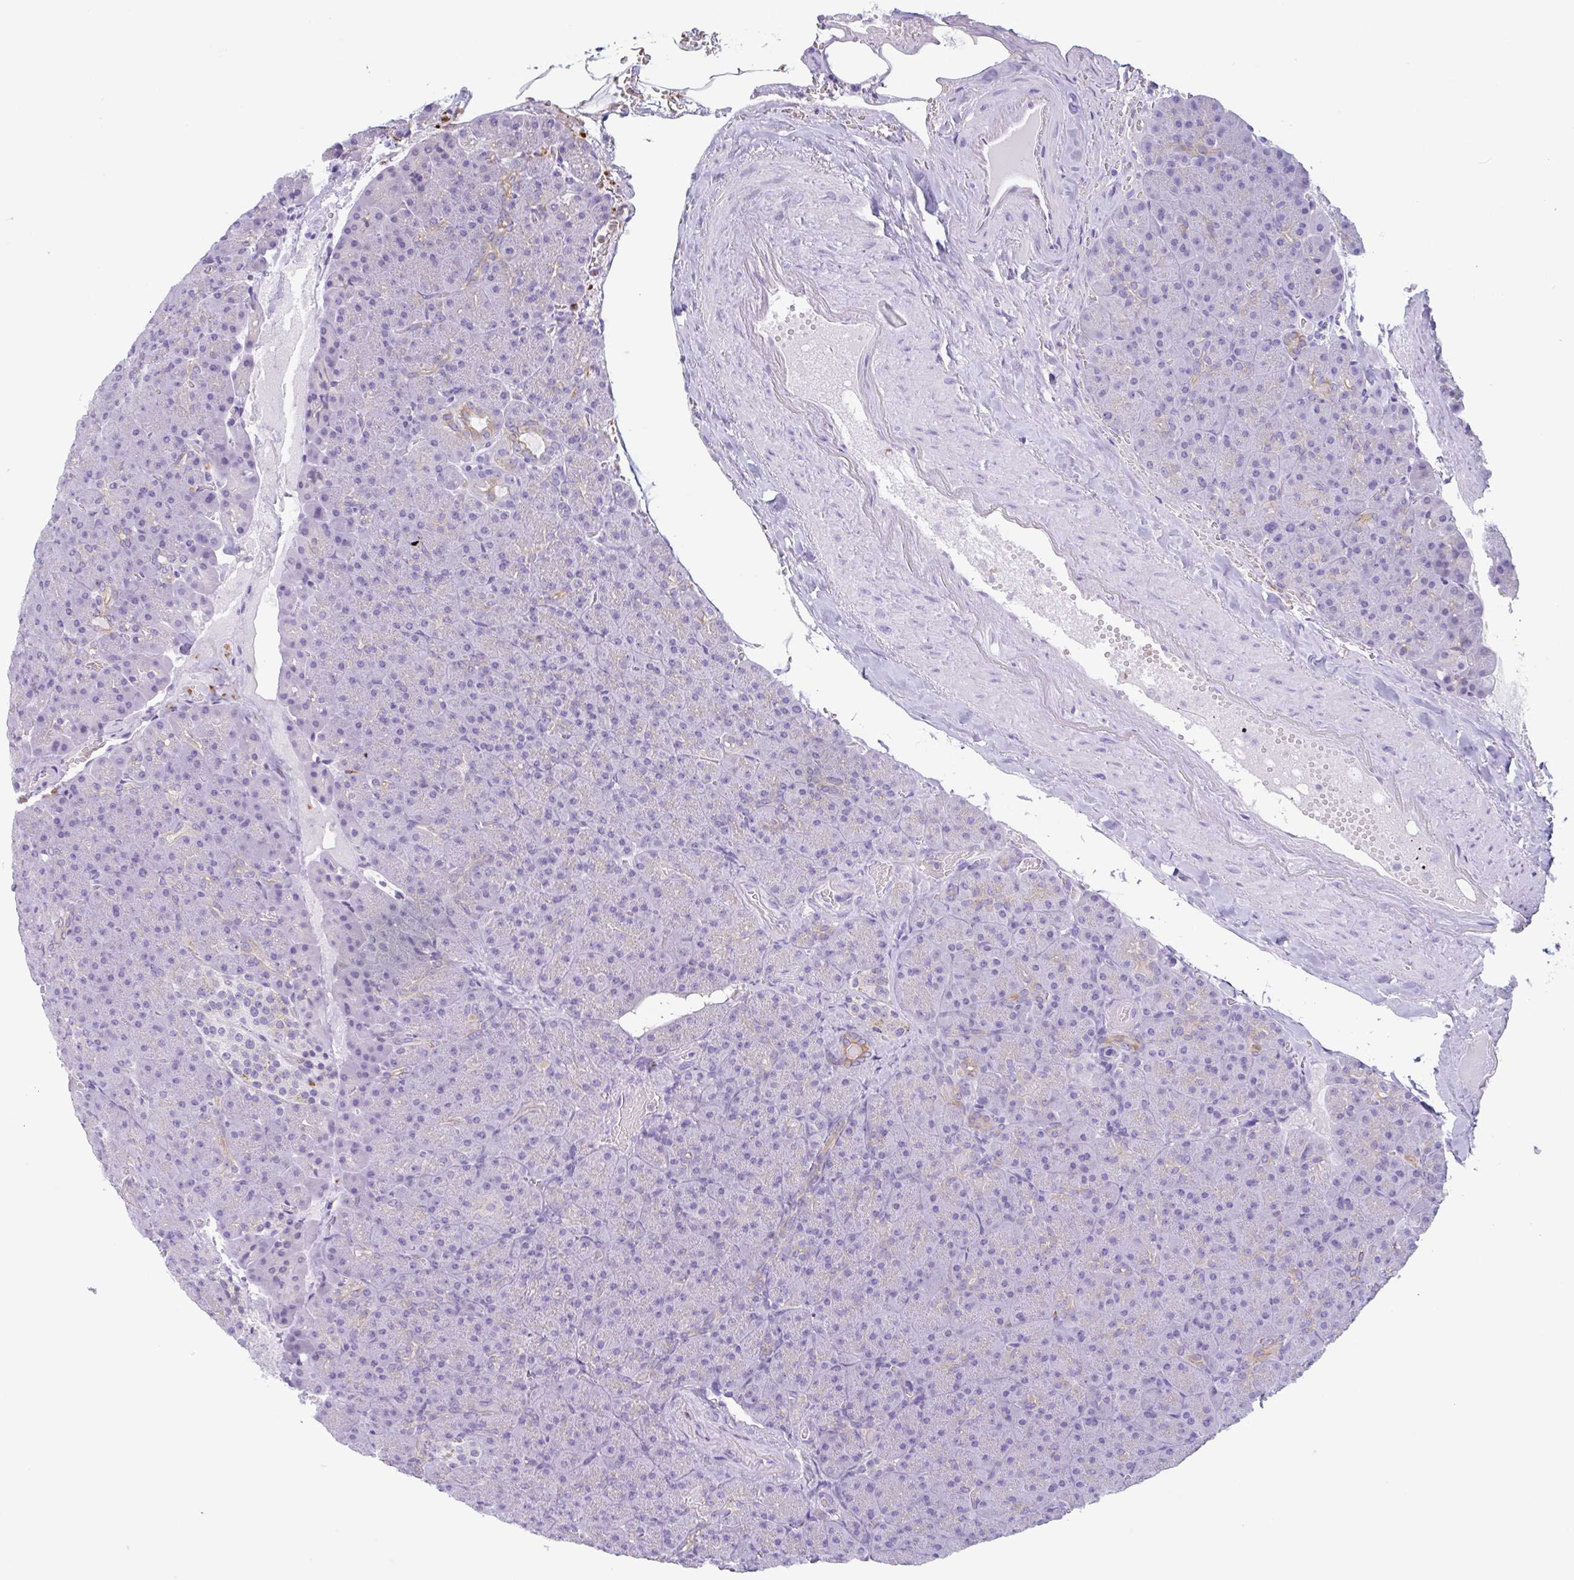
{"staining": {"intensity": "moderate", "quantity": "<25%", "location": "cytoplasmic/membranous"}, "tissue": "pancreas", "cell_type": "Exocrine glandular cells", "image_type": "normal", "snomed": [{"axis": "morphology", "description": "Normal tissue, NOS"}, {"axis": "topography", "description": "Pancreas"}], "caption": "The histopathology image shows immunohistochemical staining of normal pancreas. There is moderate cytoplasmic/membranous staining is seen in about <25% of exocrine glandular cells.", "gene": "DTWD2", "patient": {"sex": "female", "age": 74}}